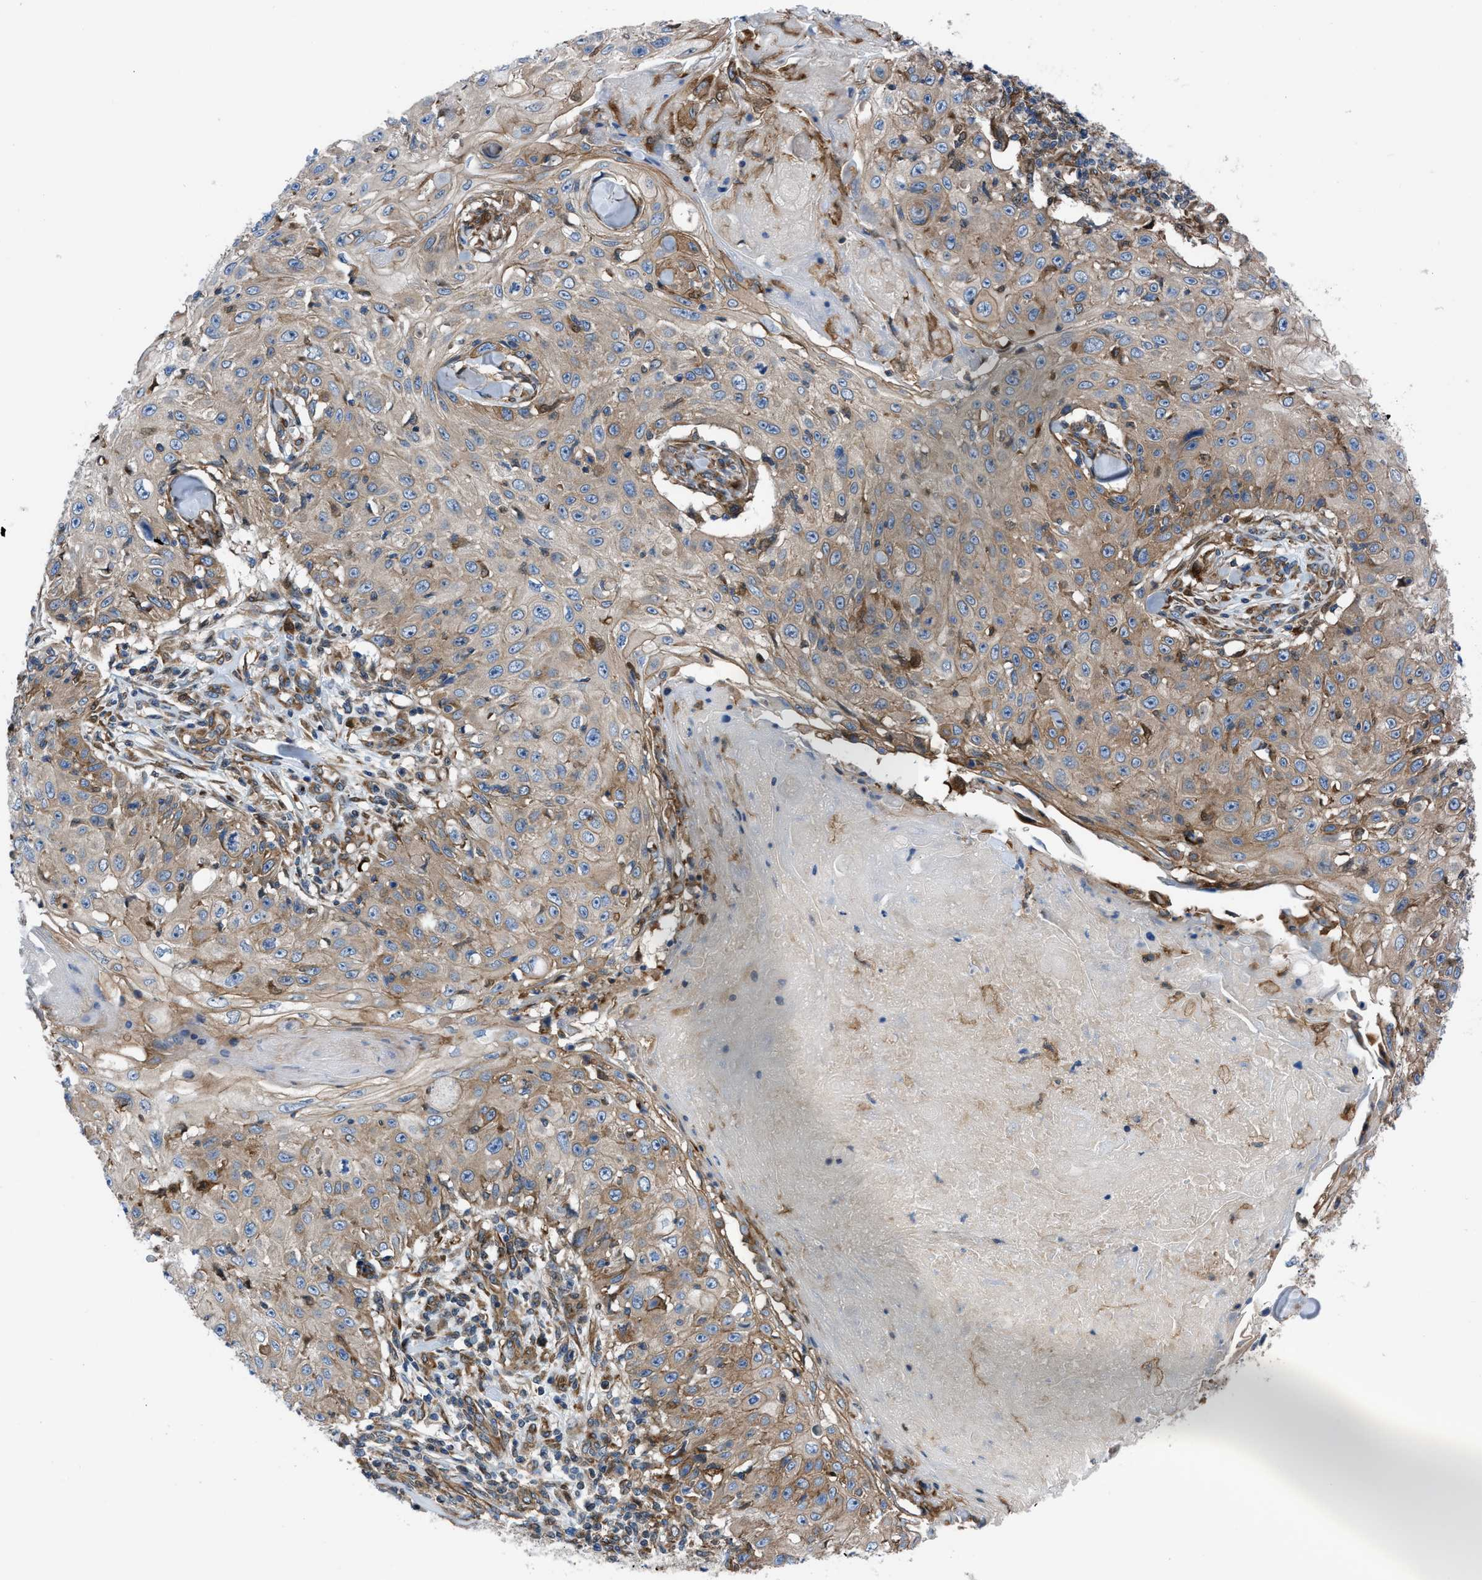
{"staining": {"intensity": "weak", "quantity": ">75%", "location": "cytoplasmic/membranous"}, "tissue": "skin cancer", "cell_type": "Tumor cells", "image_type": "cancer", "snomed": [{"axis": "morphology", "description": "Squamous cell carcinoma, NOS"}, {"axis": "topography", "description": "Skin"}], "caption": "DAB immunohistochemical staining of human squamous cell carcinoma (skin) displays weak cytoplasmic/membranous protein positivity in about >75% of tumor cells. (IHC, brightfield microscopy, high magnification).", "gene": "DMAC1", "patient": {"sex": "male", "age": 86}}